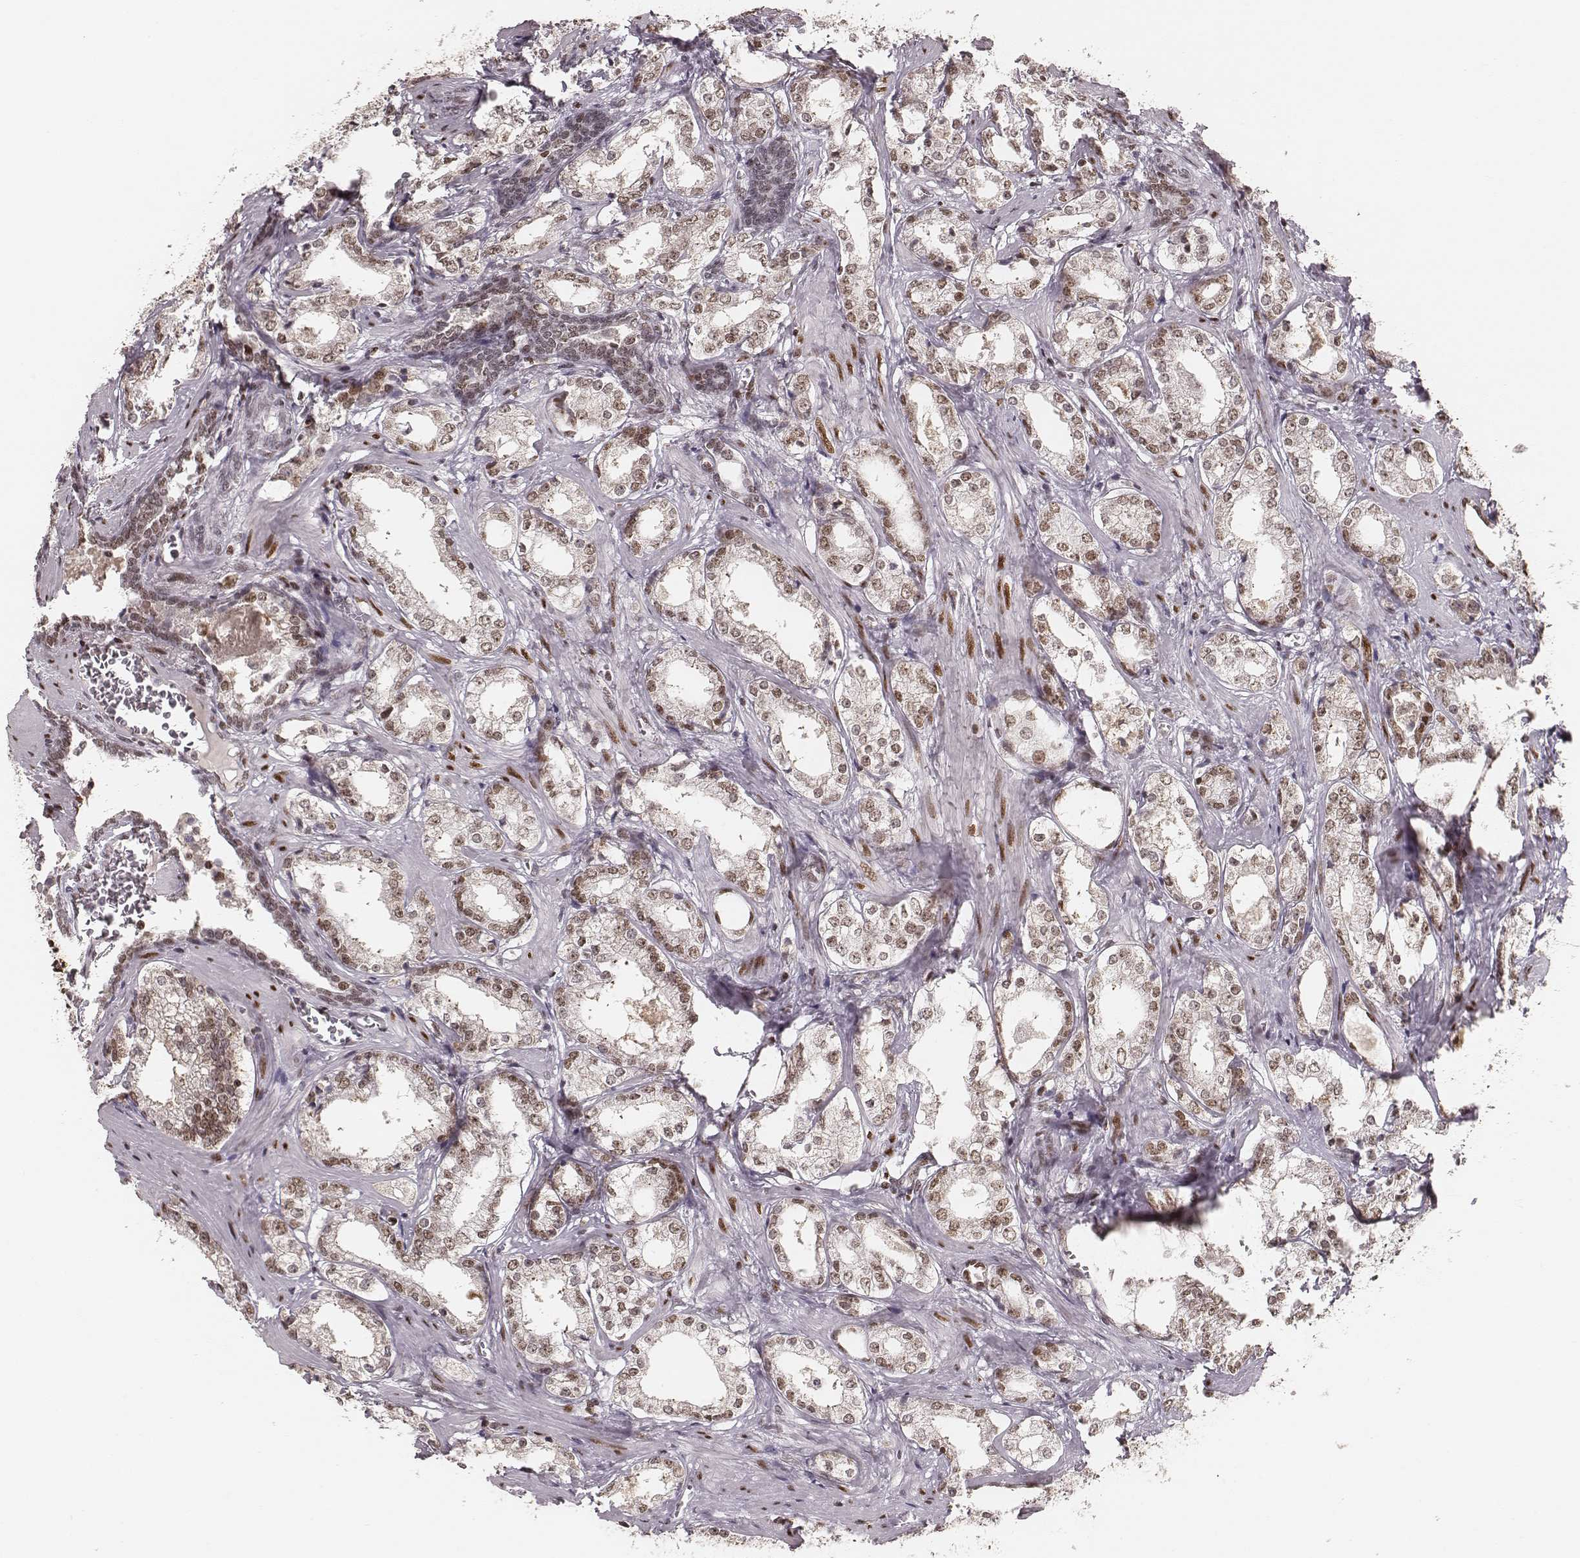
{"staining": {"intensity": "moderate", "quantity": ">75%", "location": "nuclear"}, "tissue": "prostate cancer", "cell_type": "Tumor cells", "image_type": "cancer", "snomed": [{"axis": "morphology", "description": "Adenocarcinoma, NOS"}, {"axis": "topography", "description": "Prostate and seminal vesicle, NOS"}], "caption": "This is a histology image of immunohistochemistry (IHC) staining of prostate cancer (adenocarcinoma), which shows moderate expression in the nuclear of tumor cells.", "gene": "PARP1", "patient": {"sex": "male", "age": 63}}